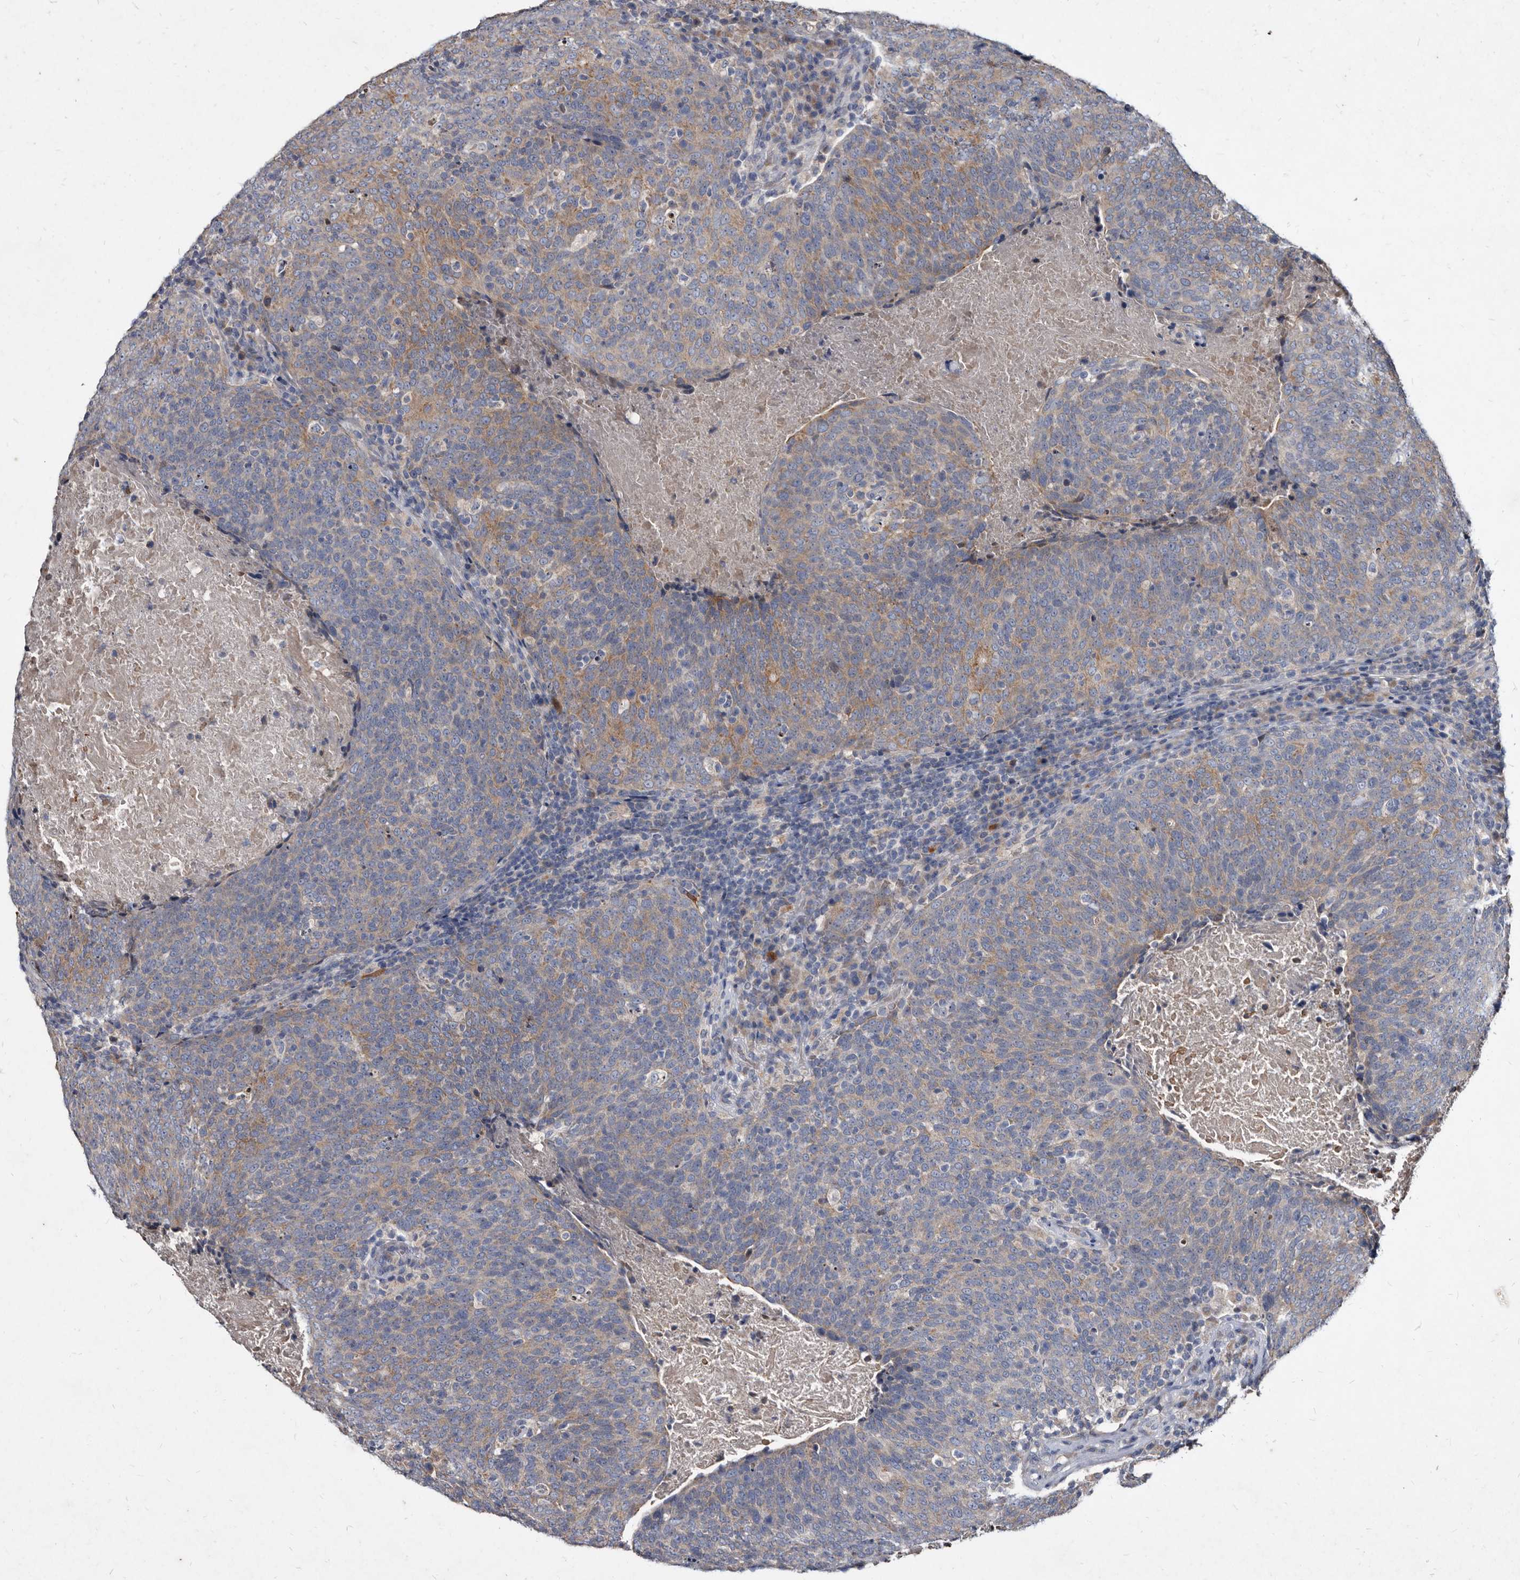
{"staining": {"intensity": "weak", "quantity": "25%-75%", "location": "cytoplasmic/membranous"}, "tissue": "head and neck cancer", "cell_type": "Tumor cells", "image_type": "cancer", "snomed": [{"axis": "morphology", "description": "Squamous cell carcinoma, NOS"}, {"axis": "morphology", "description": "Squamous cell carcinoma, metastatic, NOS"}, {"axis": "topography", "description": "Lymph node"}, {"axis": "topography", "description": "Head-Neck"}], "caption": "The immunohistochemical stain highlights weak cytoplasmic/membranous positivity in tumor cells of squamous cell carcinoma (head and neck) tissue.", "gene": "YPEL3", "patient": {"sex": "male", "age": 62}}